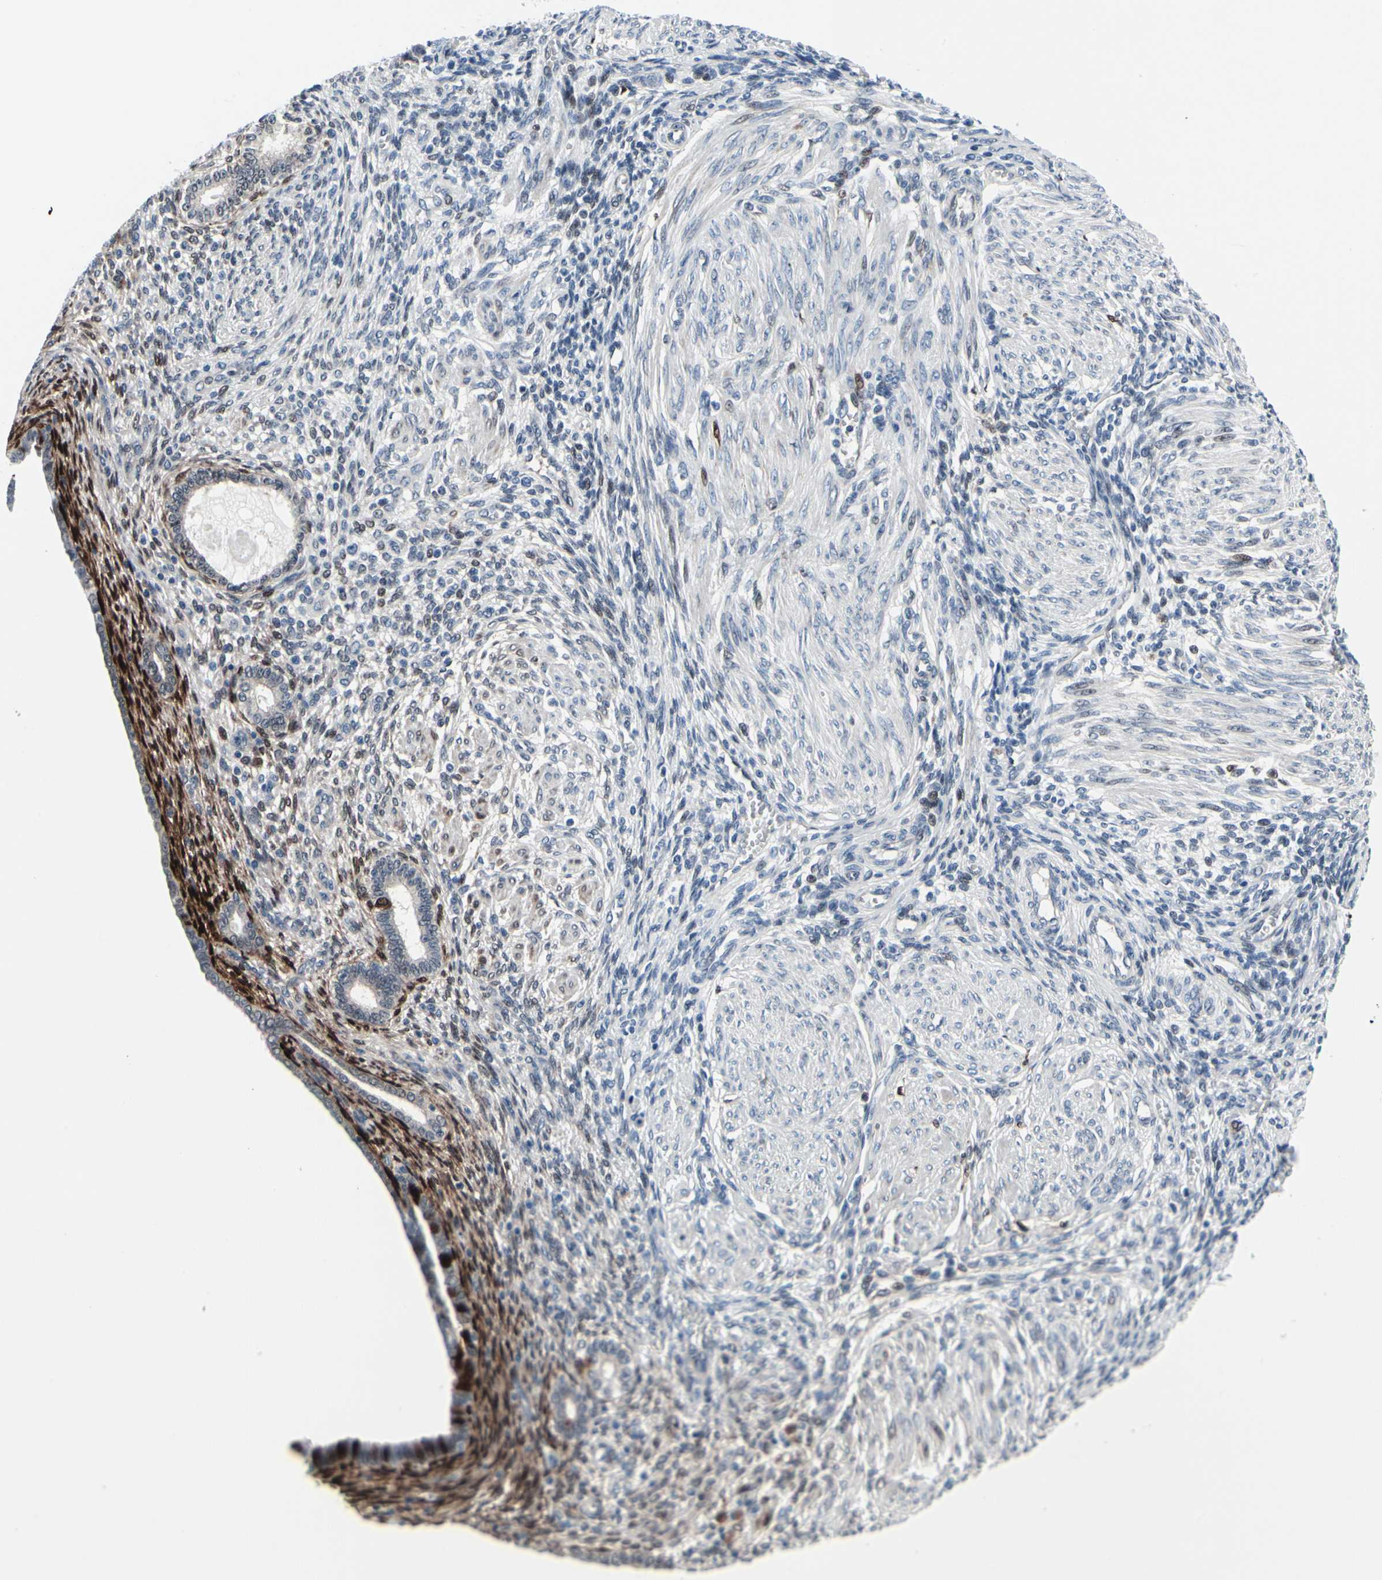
{"staining": {"intensity": "strong", "quantity": "25%-75%", "location": "cytoplasmic/membranous,nuclear"}, "tissue": "endometrium", "cell_type": "Cells in endometrial stroma", "image_type": "normal", "snomed": [{"axis": "morphology", "description": "Normal tissue, NOS"}, {"axis": "topography", "description": "Endometrium"}], "caption": "Immunohistochemistry image of unremarkable human endometrium stained for a protein (brown), which demonstrates high levels of strong cytoplasmic/membranous,nuclear staining in approximately 25%-75% of cells in endometrial stroma.", "gene": "TXN", "patient": {"sex": "female", "age": 72}}